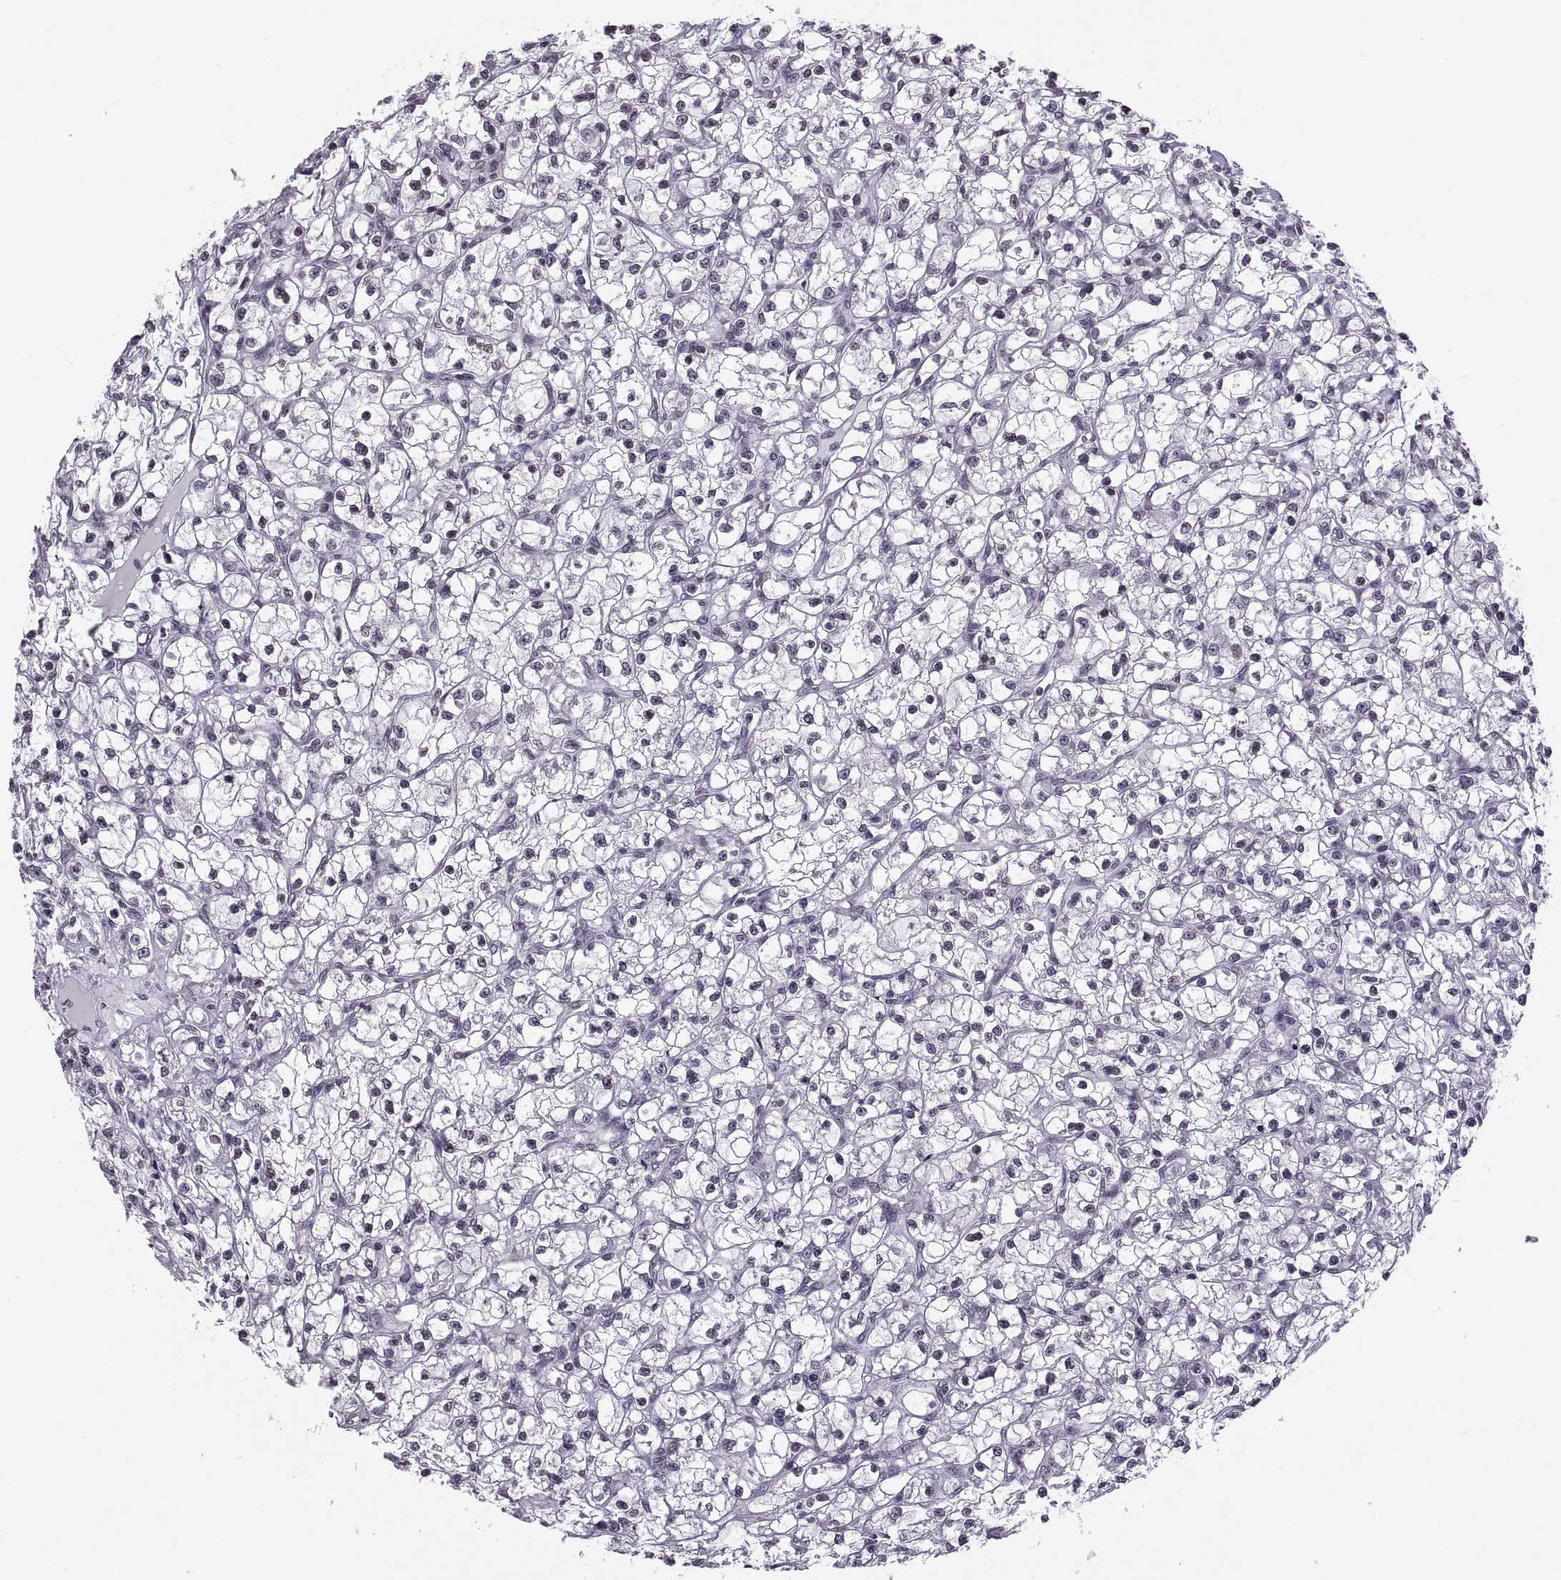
{"staining": {"intensity": "negative", "quantity": "none", "location": "none"}, "tissue": "renal cancer", "cell_type": "Tumor cells", "image_type": "cancer", "snomed": [{"axis": "morphology", "description": "Adenocarcinoma, NOS"}, {"axis": "topography", "description": "Kidney"}], "caption": "Immunohistochemical staining of human adenocarcinoma (renal) shows no significant expression in tumor cells.", "gene": "H1-8", "patient": {"sex": "female", "age": 59}}